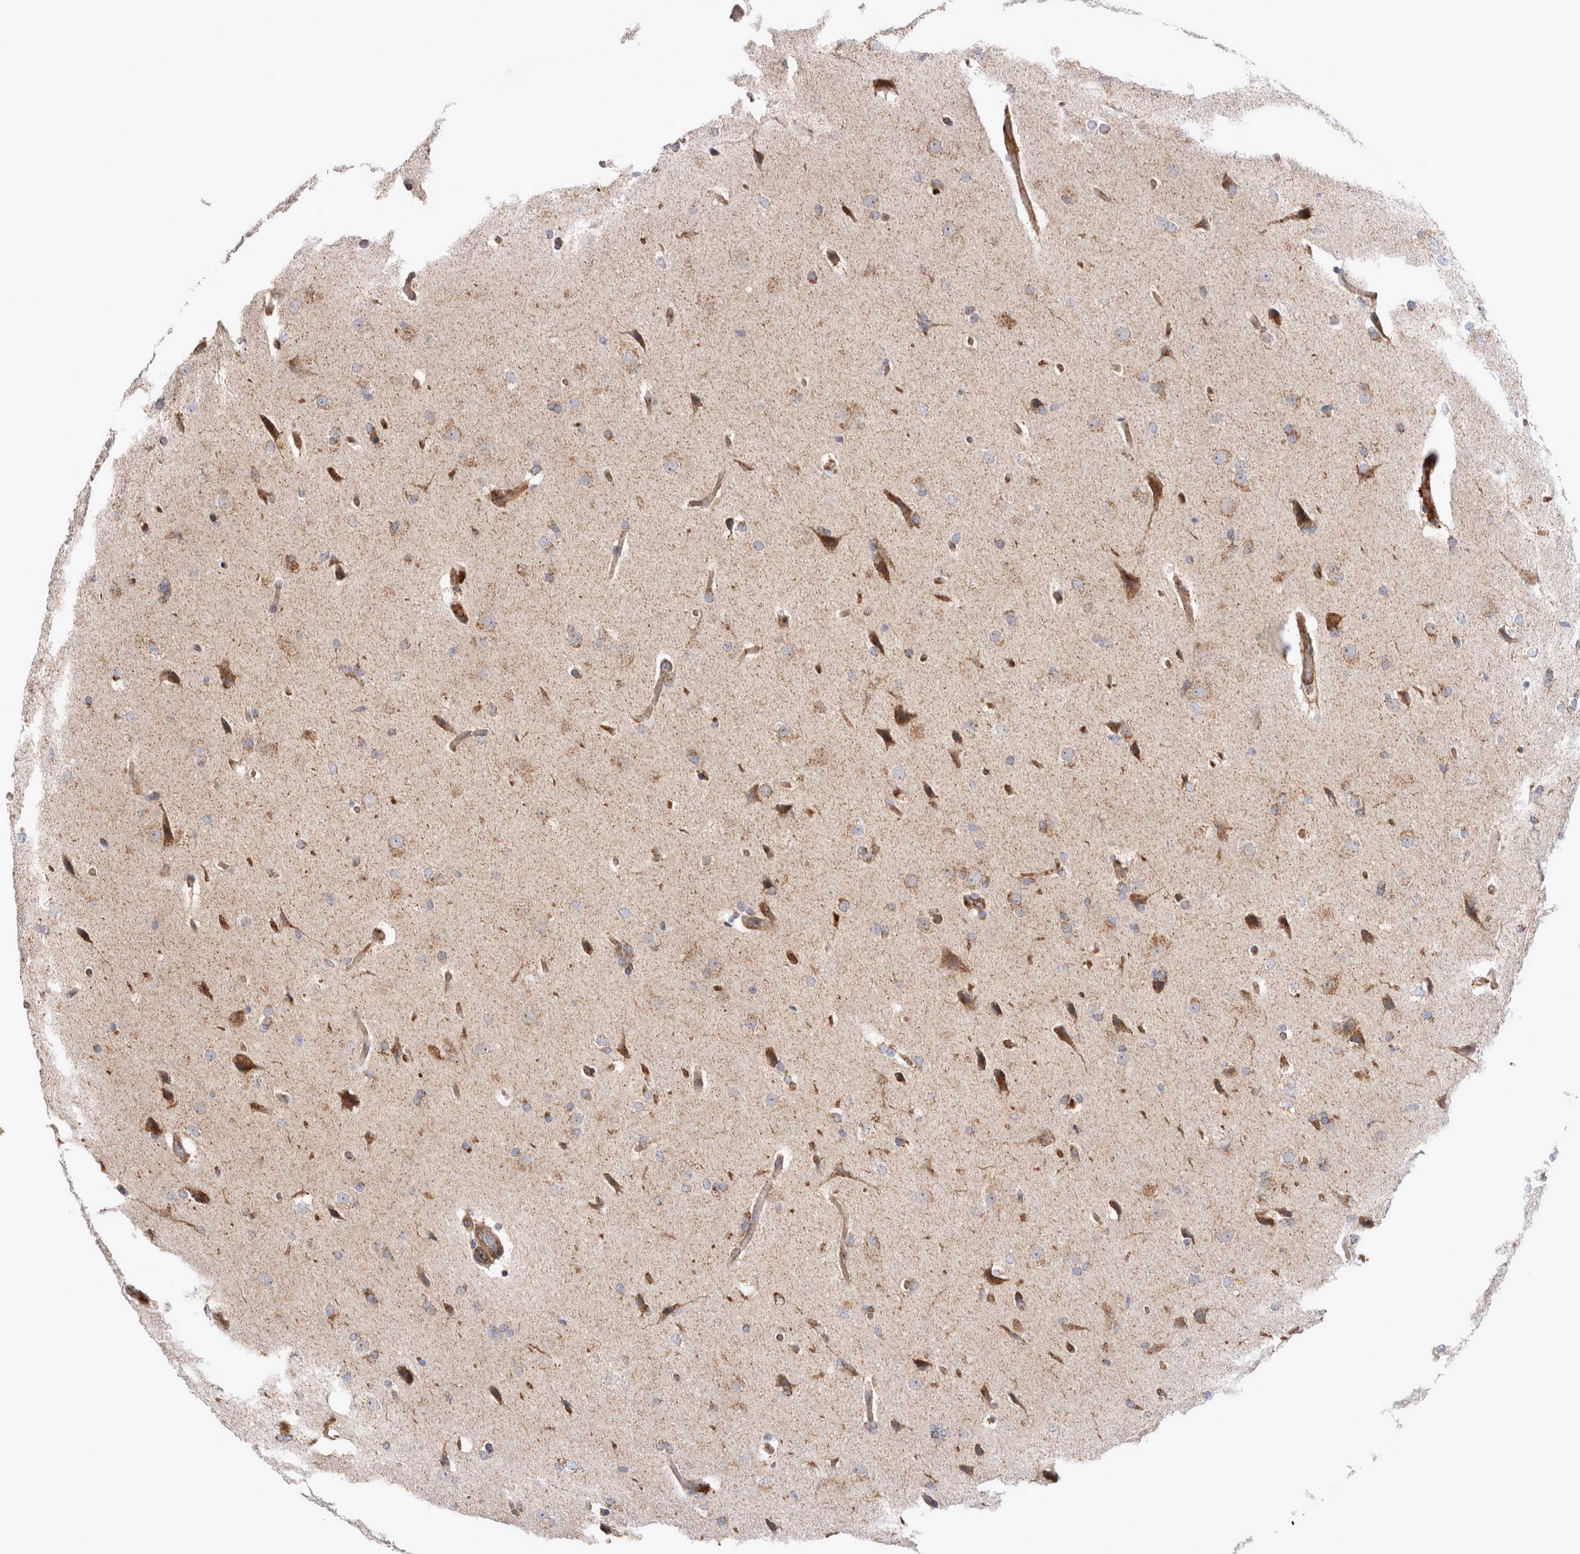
{"staining": {"intensity": "weak", "quantity": "25%-75%", "location": "cytoplasmic/membranous"}, "tissue": "glioma", "cell_type": "Tumor cells", "image_type": "cancer", "snomed": [{"axis": "morphology", "description": "Glioma, malignant, Low grade"}, {"axis": "topography", "description": "Brain"}], "caption": "Immunohistochemical staining of glioma shows weak cytoplasmic/membranous protein staining in approximately 25%-75% of tumor cells.", "gene": "MRPS28", "patient": {"sex": "female", "age": 37}}